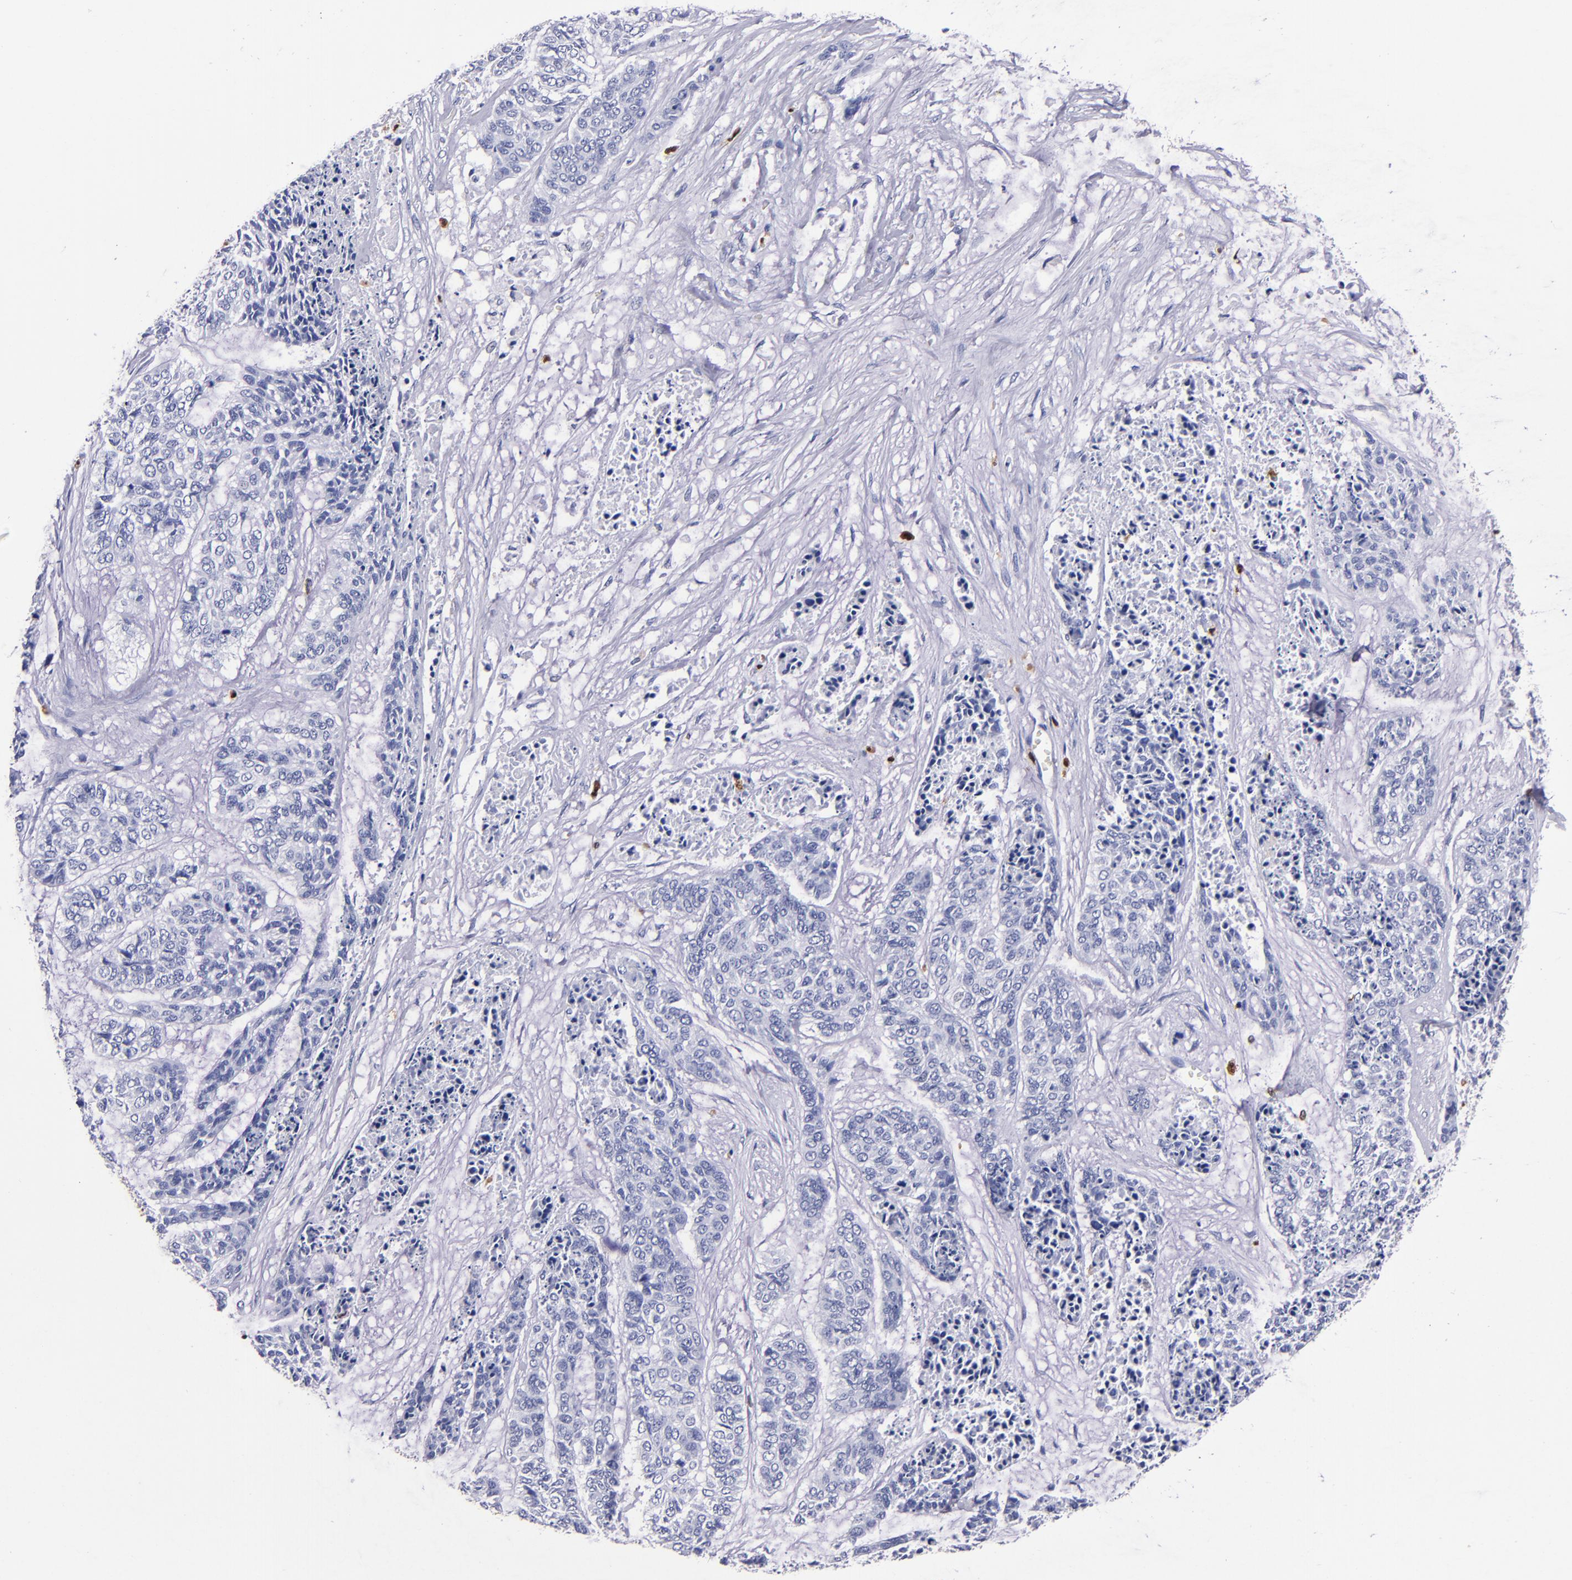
{"staining": {"intensity": "negative", "quantity": "none", "location": "none"}, "tissue": "skin cancer", "cell_type": "Tumor cells", "image_type": "cancer", "snomed": [{"axis": "morphology", "description": "Basal cell carcinoma"}, {"axis": "topography", "description": "Skin"}], "caption": "High magnification brightfield microscopy of skin cancer stained with DAB (3,3'-diaminobenzidine) (brown) and counterstained with hematoxylin (blue): tumor cells show no significant expression.", "gene": "S100A8", "patient": {"sex": "female", "age": 64}}